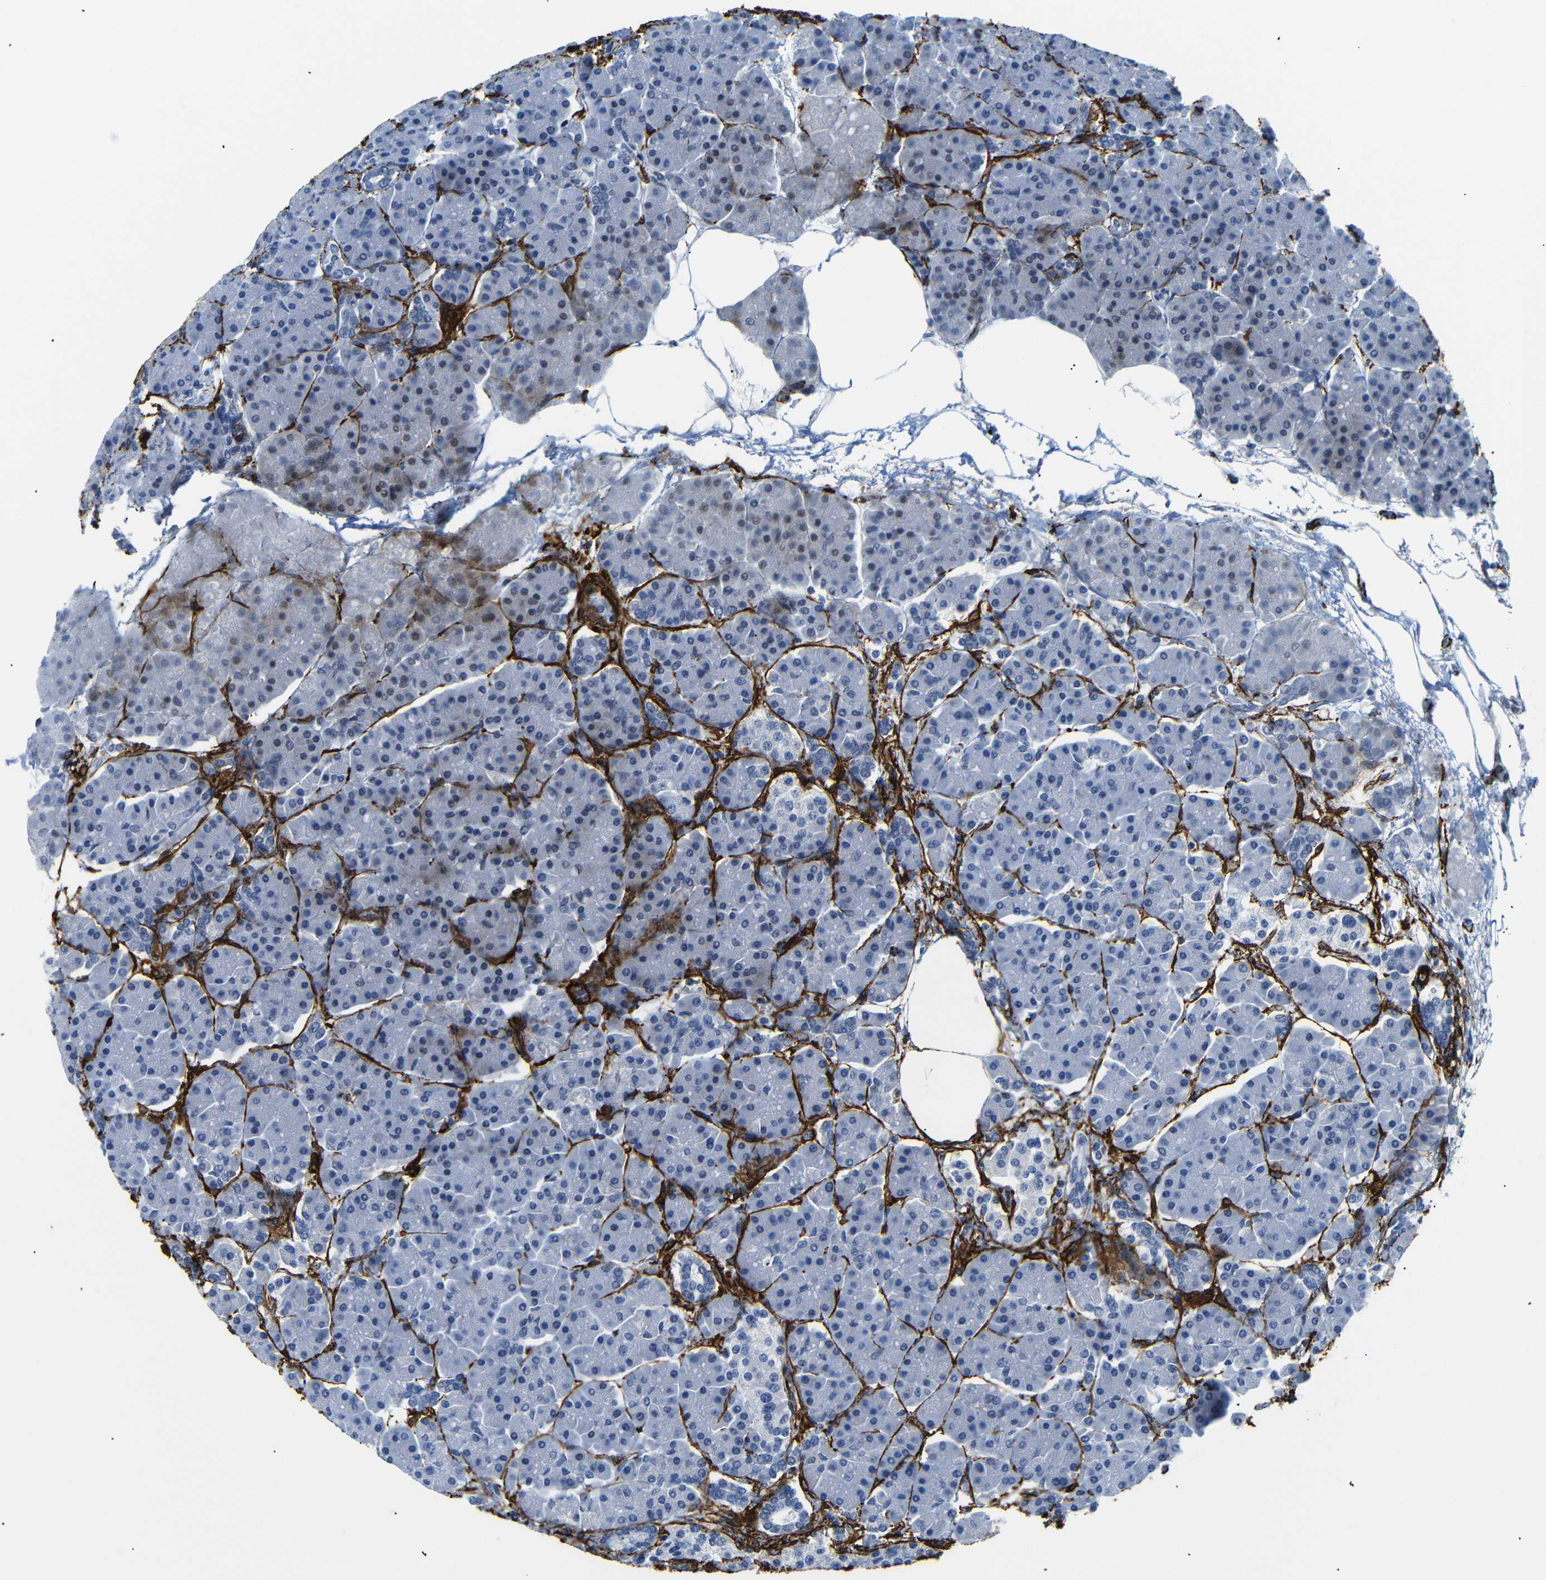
{"staining": {"intensity": "negative", "quantity": "none", "location": "none"}, "tissue": "pancreas", "cell_type": "Exocrine glandular cells", "image_type": "normal", "snomed": [{"axis": "morphology", "description": "Normal tissue, NOS"}, {"axis": "topography", "description": "Pancreas"}], "caption": "This micrograph is of benign pancreas stained with immunohistochemistry (IHC) to label a protein in brown with the nuclei are counter-stained blue. There is no staining in exocrine glandular cells. (Stains: DAB (3,3'-diaminobenzidine) IHC with hematoxylin counter stain, Microscopy: brightfield microscopy at high magnification).", "gene": "ACTA2", "patient": {"sex": "female", "age": 70}}